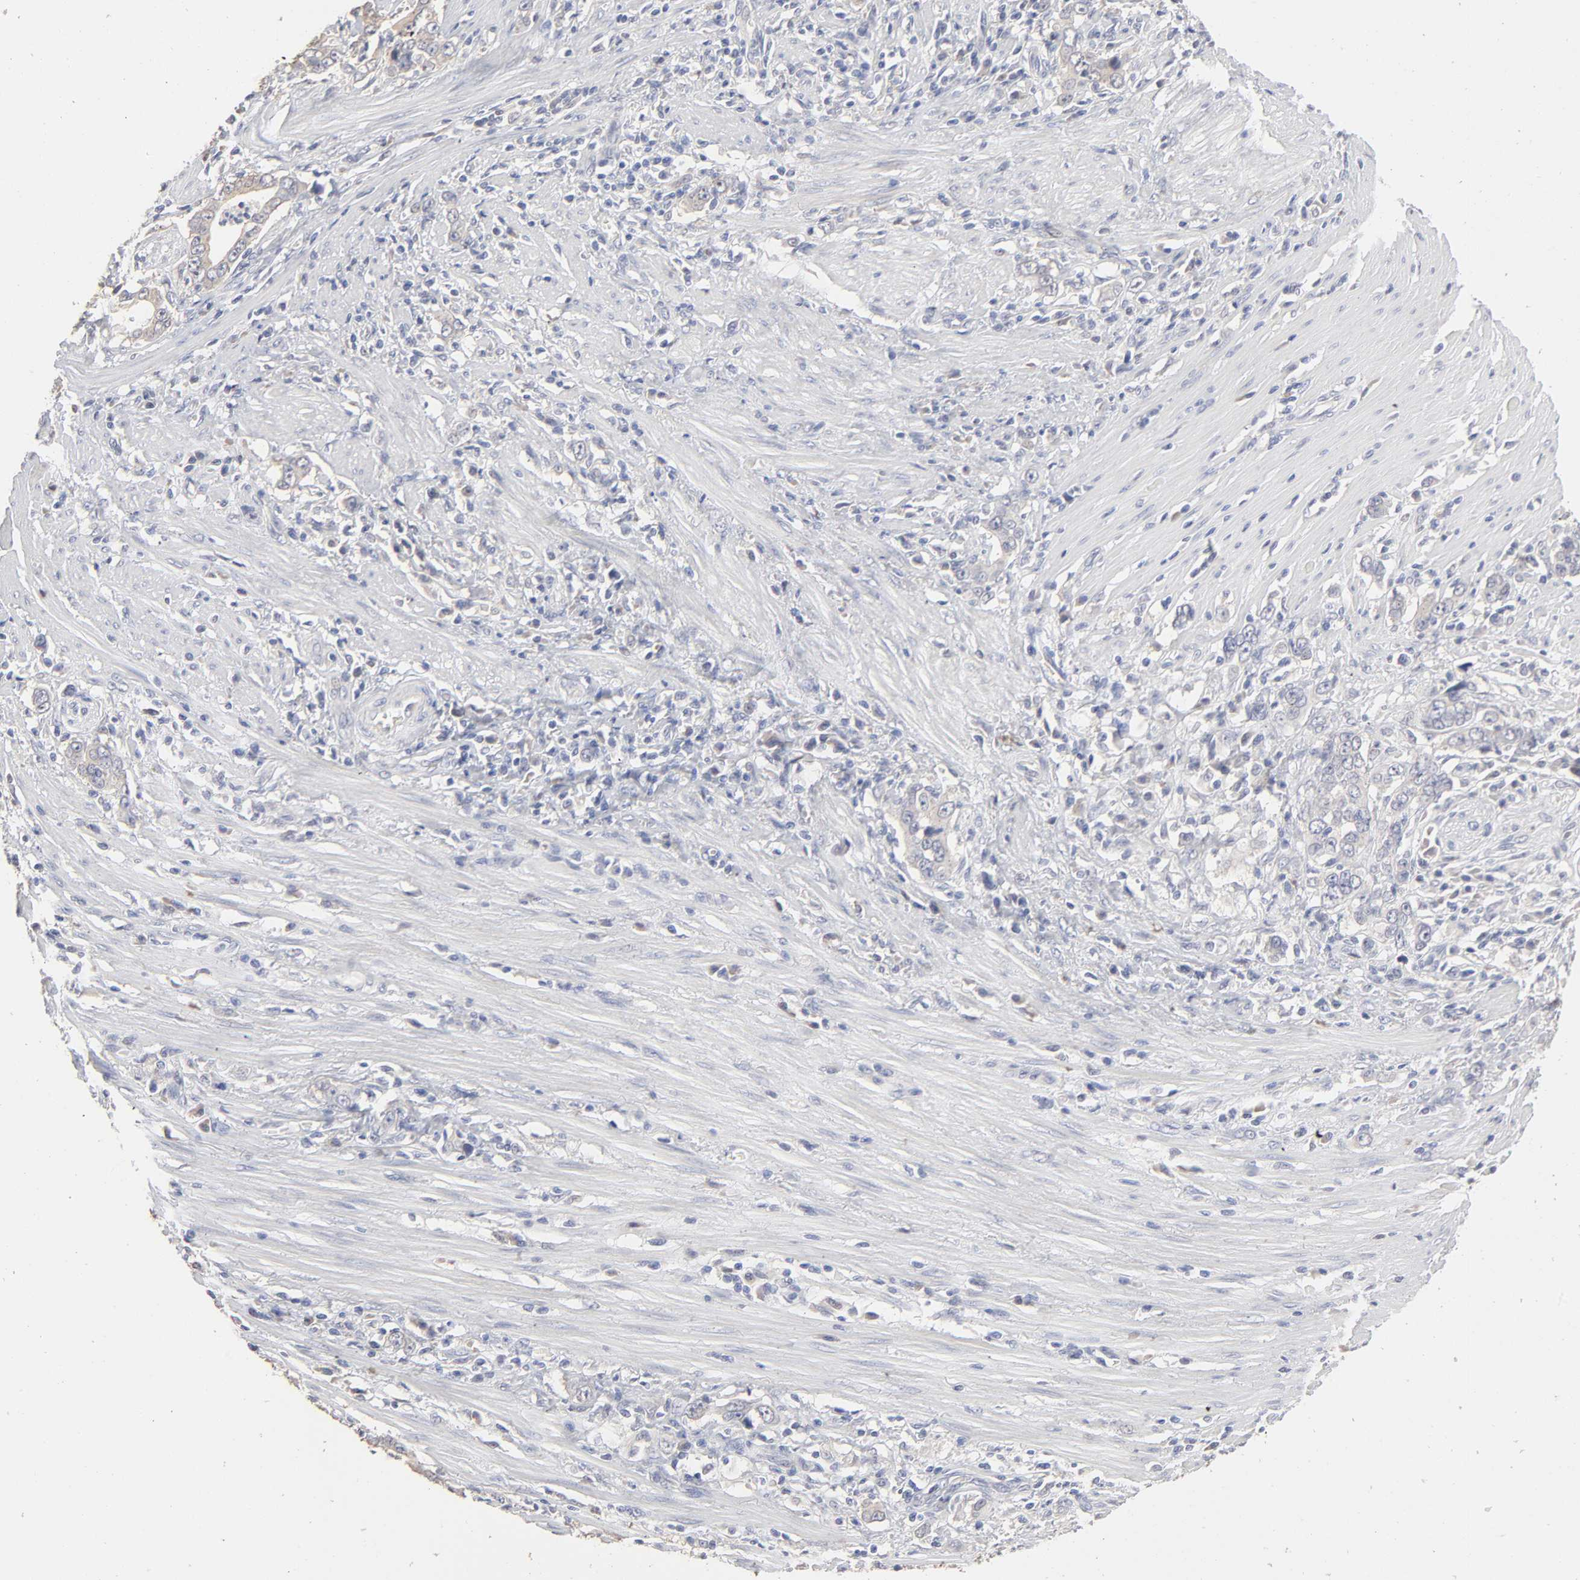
{"staining": {"intensity": "weak", "quantity": "25%-75%", "location": "cytoplasmic/membranous"}, "tissue": "stomach cancer", "cell_type": "Tumor cells", "image_type": "cancer", "snomed": [{"axis": "morphology", "description": "Adenocarcinoma, NOS"}, {"axis": "topography", "description": "Stomach, lower"}], "caption": "High-magnification brightfield microscopy of stomach cancer (adenocarcinoma) stained with DAB (brown) and counterstained with hematoxylin (blue). tumor cells exhibit weak cytoplasmic/membranous positivity is identified in approximately25%-75% of cells. (DAB = brown stain, brightfield microscopy at high magnification).", "gene": "DNAL4", "patient": {"sex": "female", "age": 72}}